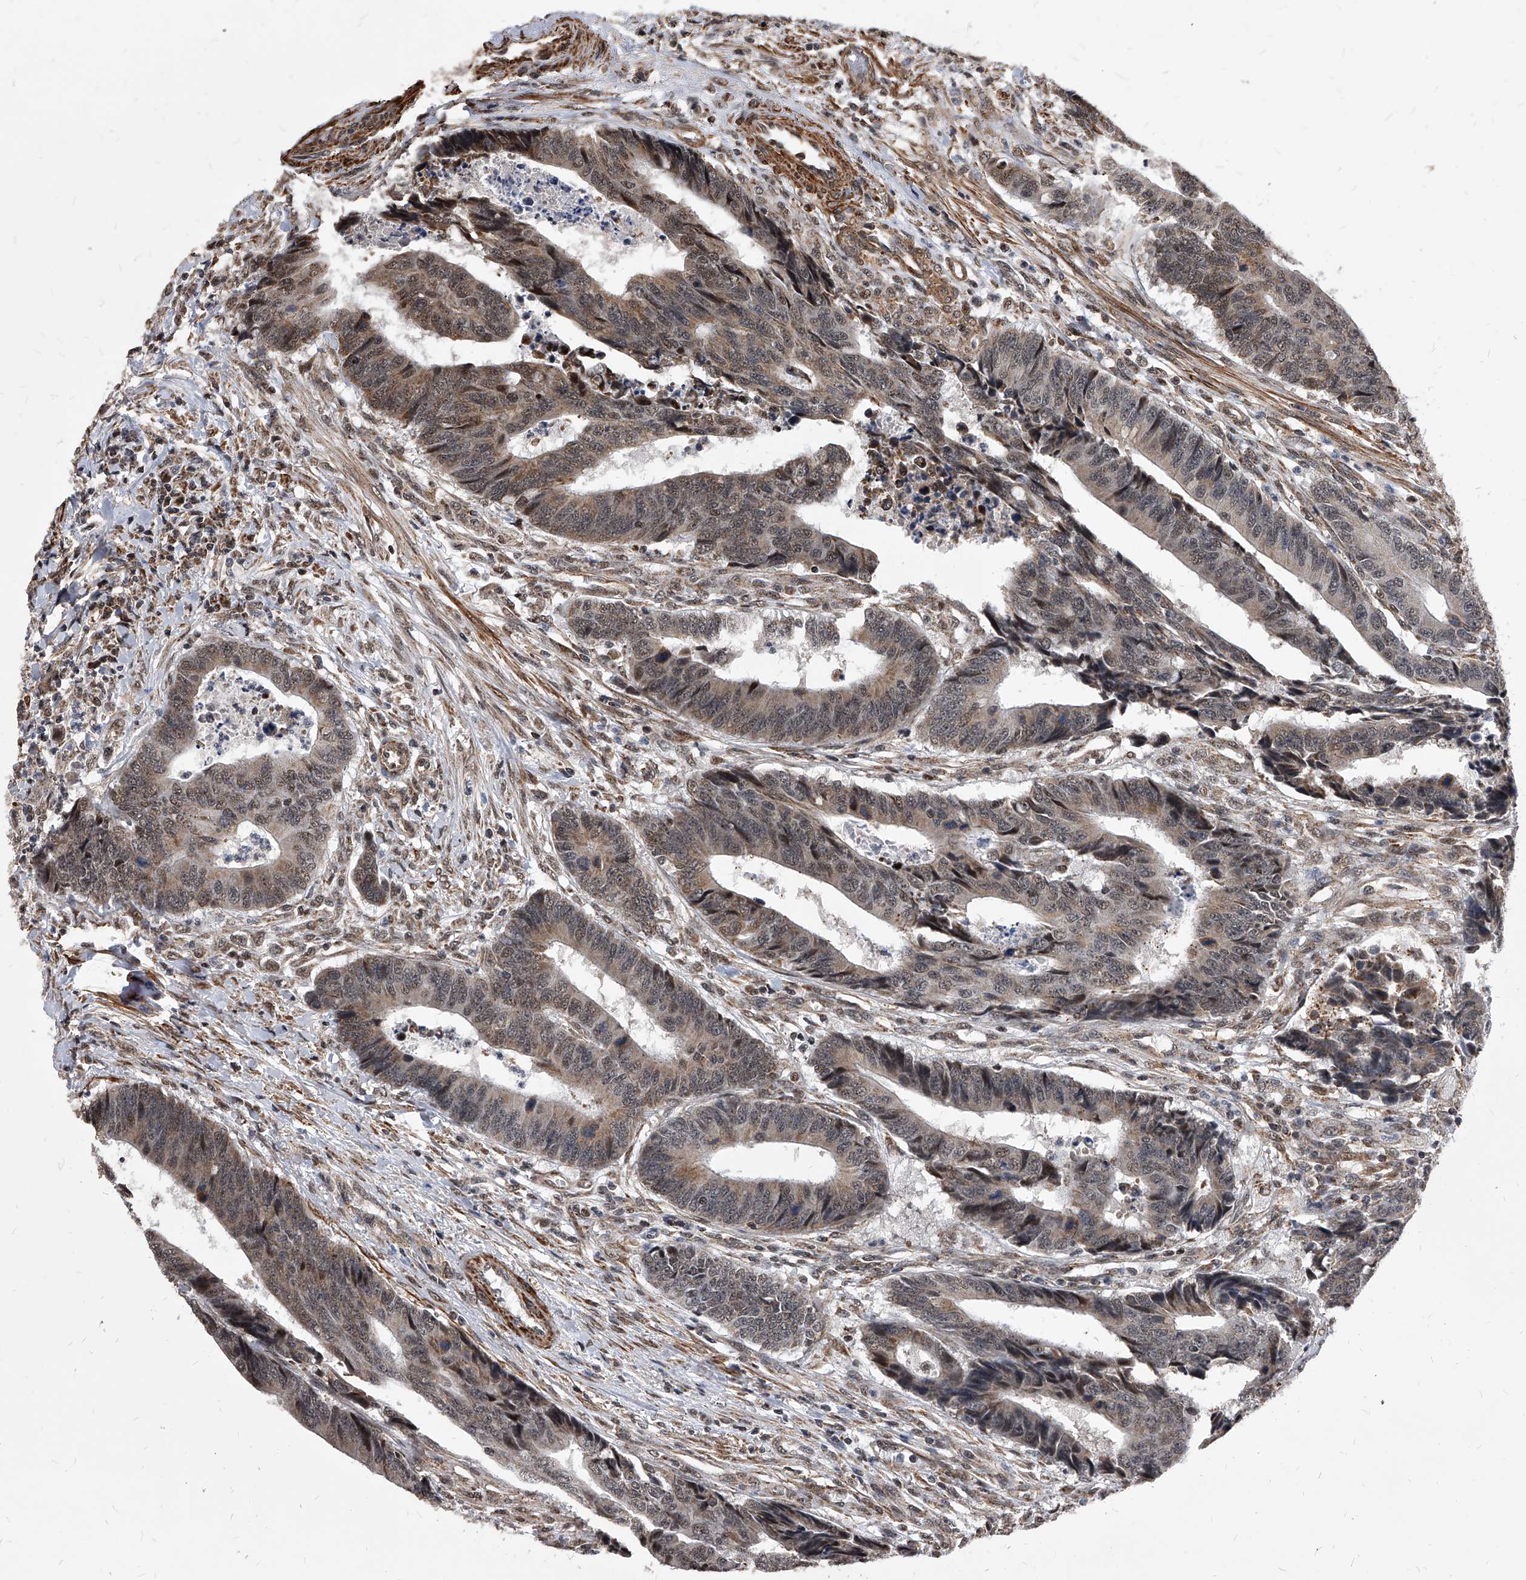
{"staining": {"intensity": "moderate", "quantity": ">75%", "location": "cytoplasmic/membranous,nuclear"}, "tissue": "colorectal cancer", "cell_type": "Tumor cells", "image_type": "cancer", "snomed": [{"axis": "morphology", "description": "Adenocarcinoma, NOS"}, {"axis": "topography", "description": "Rectum"}], "caption": "Brown immunohistochemical staining in adenocarcinoma (colorectal) shows moderate cytoplasmic/membranous and nuclear positivity in approximately >75% of tumor cells.", "gene": "DUSP22", "patient": {"sex": "male", "age": 84}}